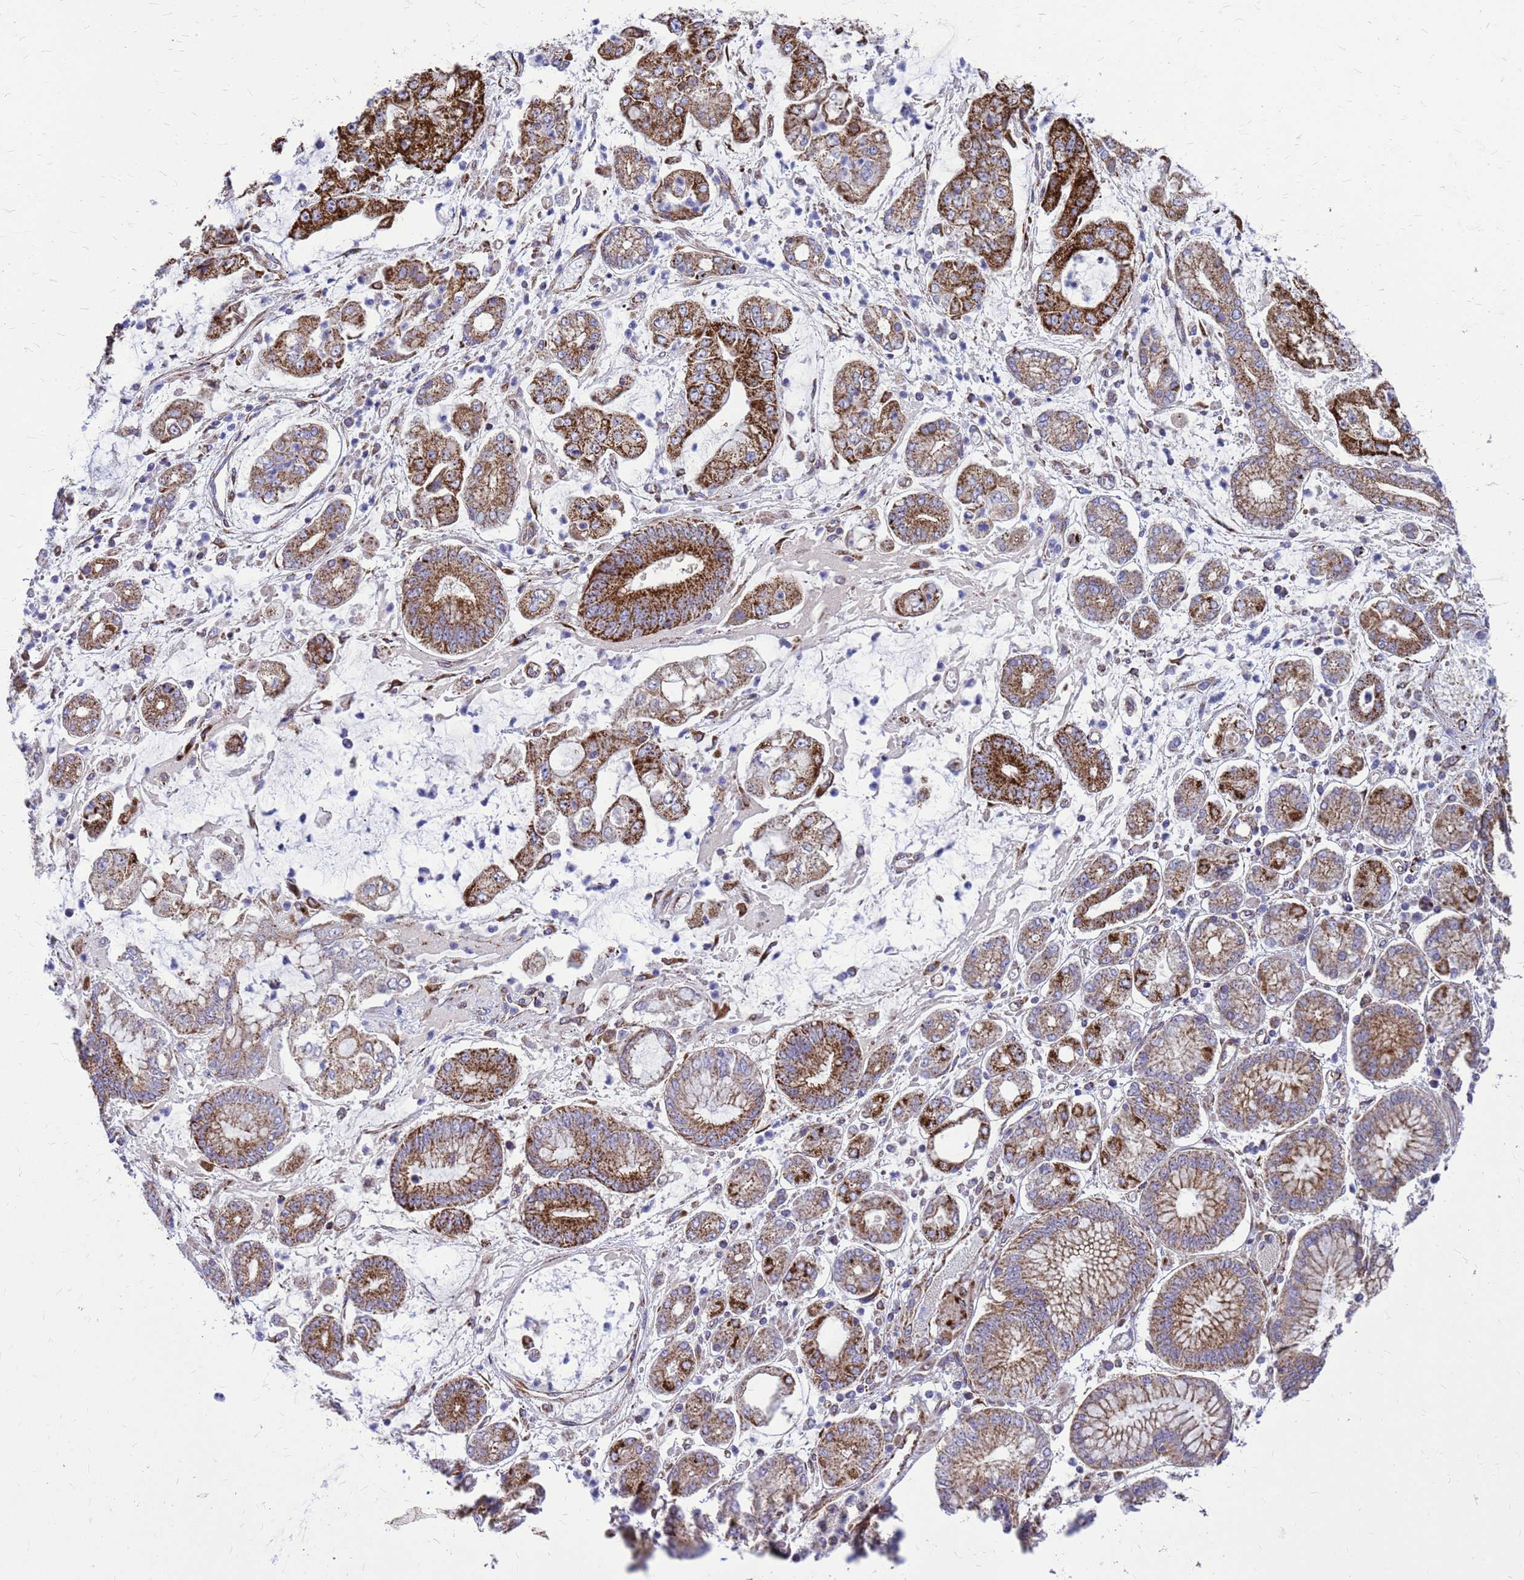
{"staining": {"intensity": "moderate", "quantity": ">75%", "location": "cytoplasmic/membranous"}, "tissue": "stomach cancer", "cell_type": "Tumor cells", "image_type": "cancer", "snomed": [{"axis": "morphology", "description": "Adenocarcinoma, NOS"}, {"axis": "topography", "description": "Stomach"}], "caption": "Immunohistochemistry image of neoplastic tissue: human stomach adenocarcinoma stained using IHC reveals medium levels of moderate protein expression localized specifically in the cytoplasmic/membranous of tumor cells, appearing as a cytoplasmic/membranous brown color.", "gene": "FSTL4", "patient": {"sex": "male", "age": 76}}